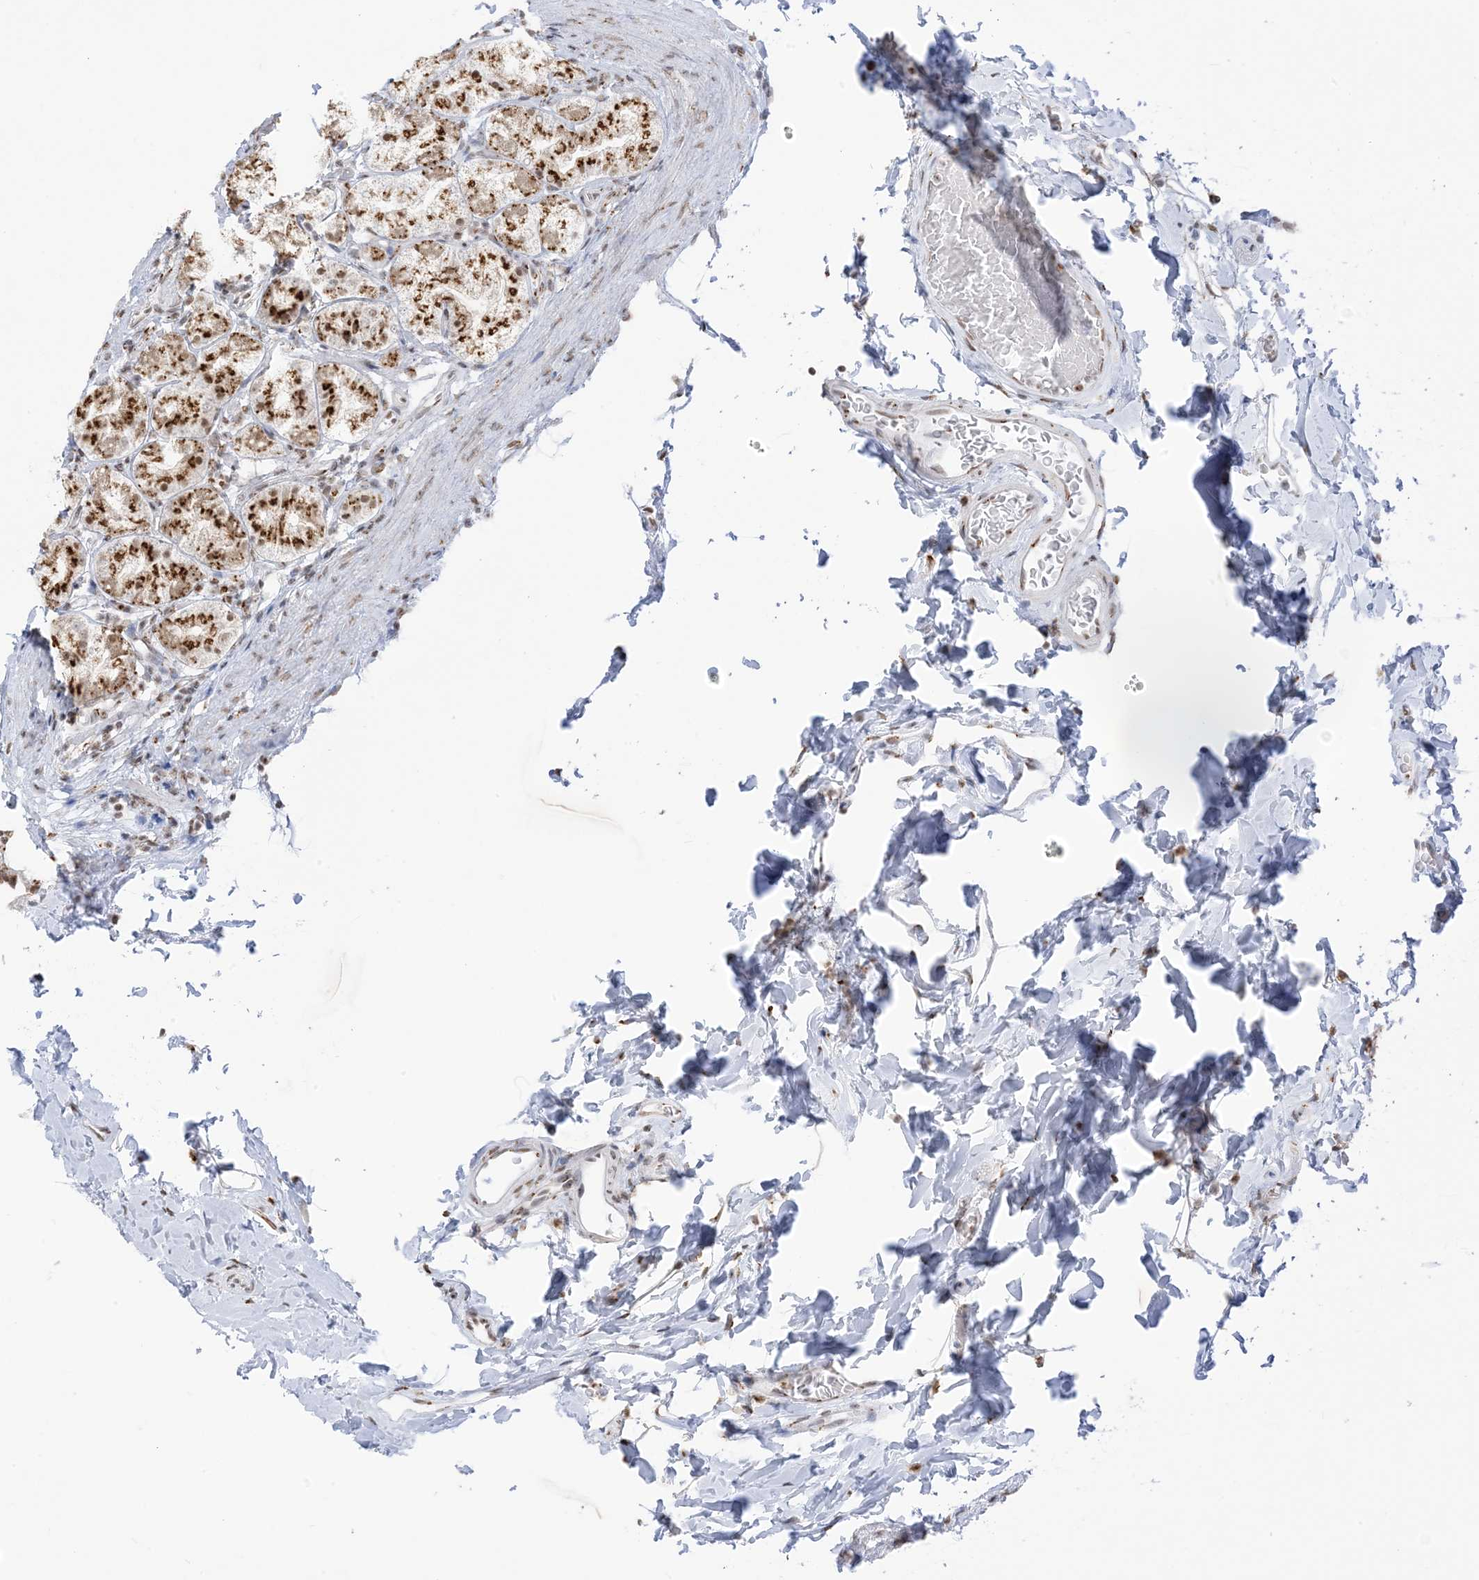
{"staining": {"intensity": "moderate", "quantity": ">75%", "location": "cytoplasmic/membranous,nuclear"}, "tissue": "stomach", "cell_type": "Glandular cells", "image_type": "normal", "snomed": [{"axis": "morphology", "description": "Normal tissue, NOS"}, {"axis": "topography", "description": "Stomach, upper"}], "caption": "Glandular cells reveal medium levels of moderate cytoplasmic/membranous,nuclear staining in approximately >75% of cells in unremarkable stomach. (brown staining indicates protein expression, while blue staining denotes nuclei).", "gene": "GPR107", "patient": {"sex": "male", "age": 68}}